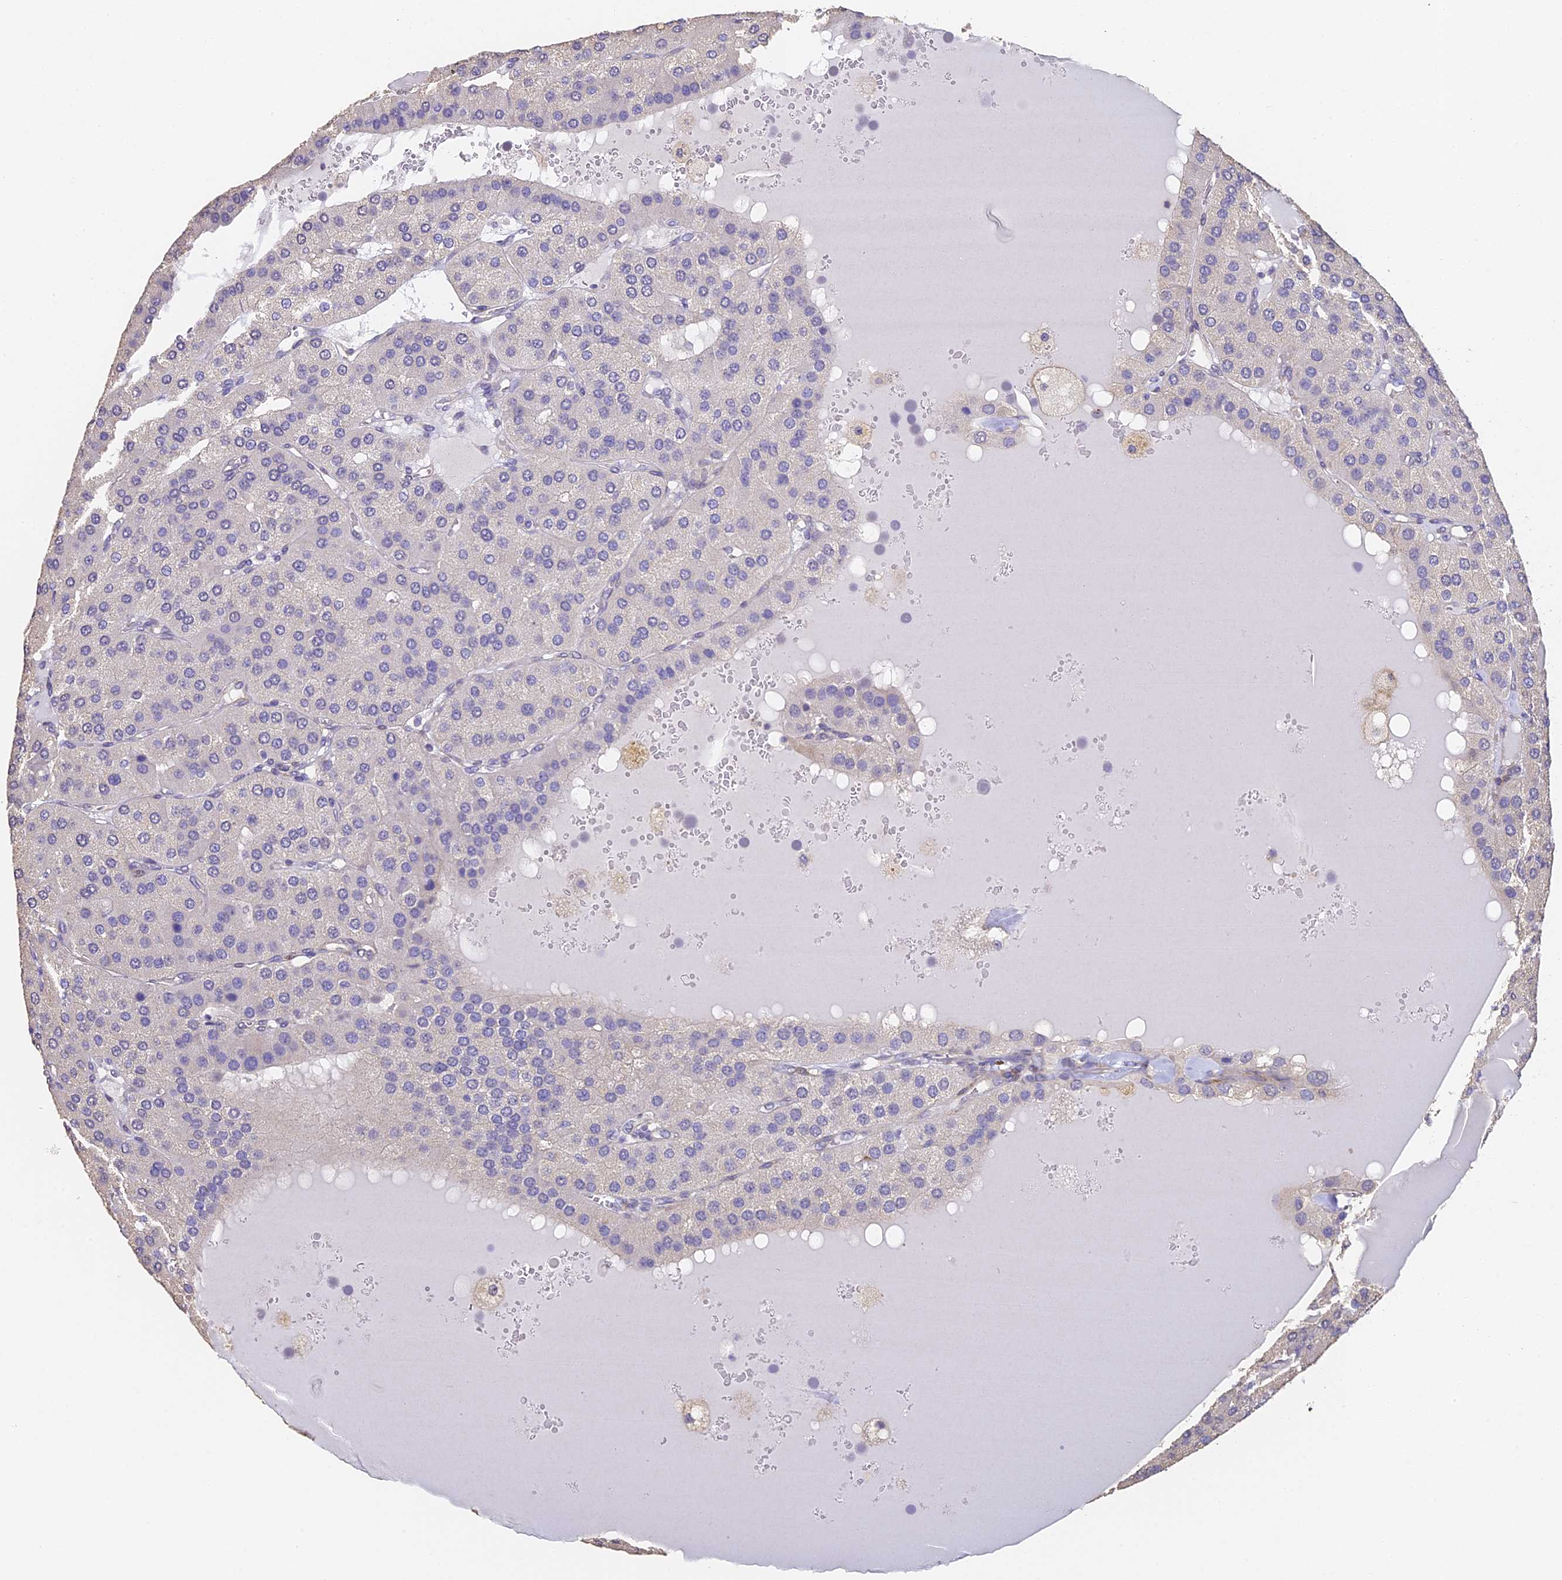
{"staining": {"intensity": "negative", "quantity": "none", "location": "none"}, "tissue": "parathyroid gland", "cell_type": "Glandular cells", "image_type": "normal", "snomed": [{"axis": "morphology", "description": "Normal tissue, NOS"}, {"axis": "morphology", "description": "Adenoma, NOS"}, {"axis": "topography", "description": "Parathyroid gland"}], "caption": "IHC of unremarkable parathyroid gland displays no expression in glandular cells. The staining was performed using DAB to visualize the protein expression in brown, while the nuclei were stained in blue with hematoxylin (Magnification: 20x).", "gene": "SLC11A1", "patient": {"sex": "female", "age": 86}}